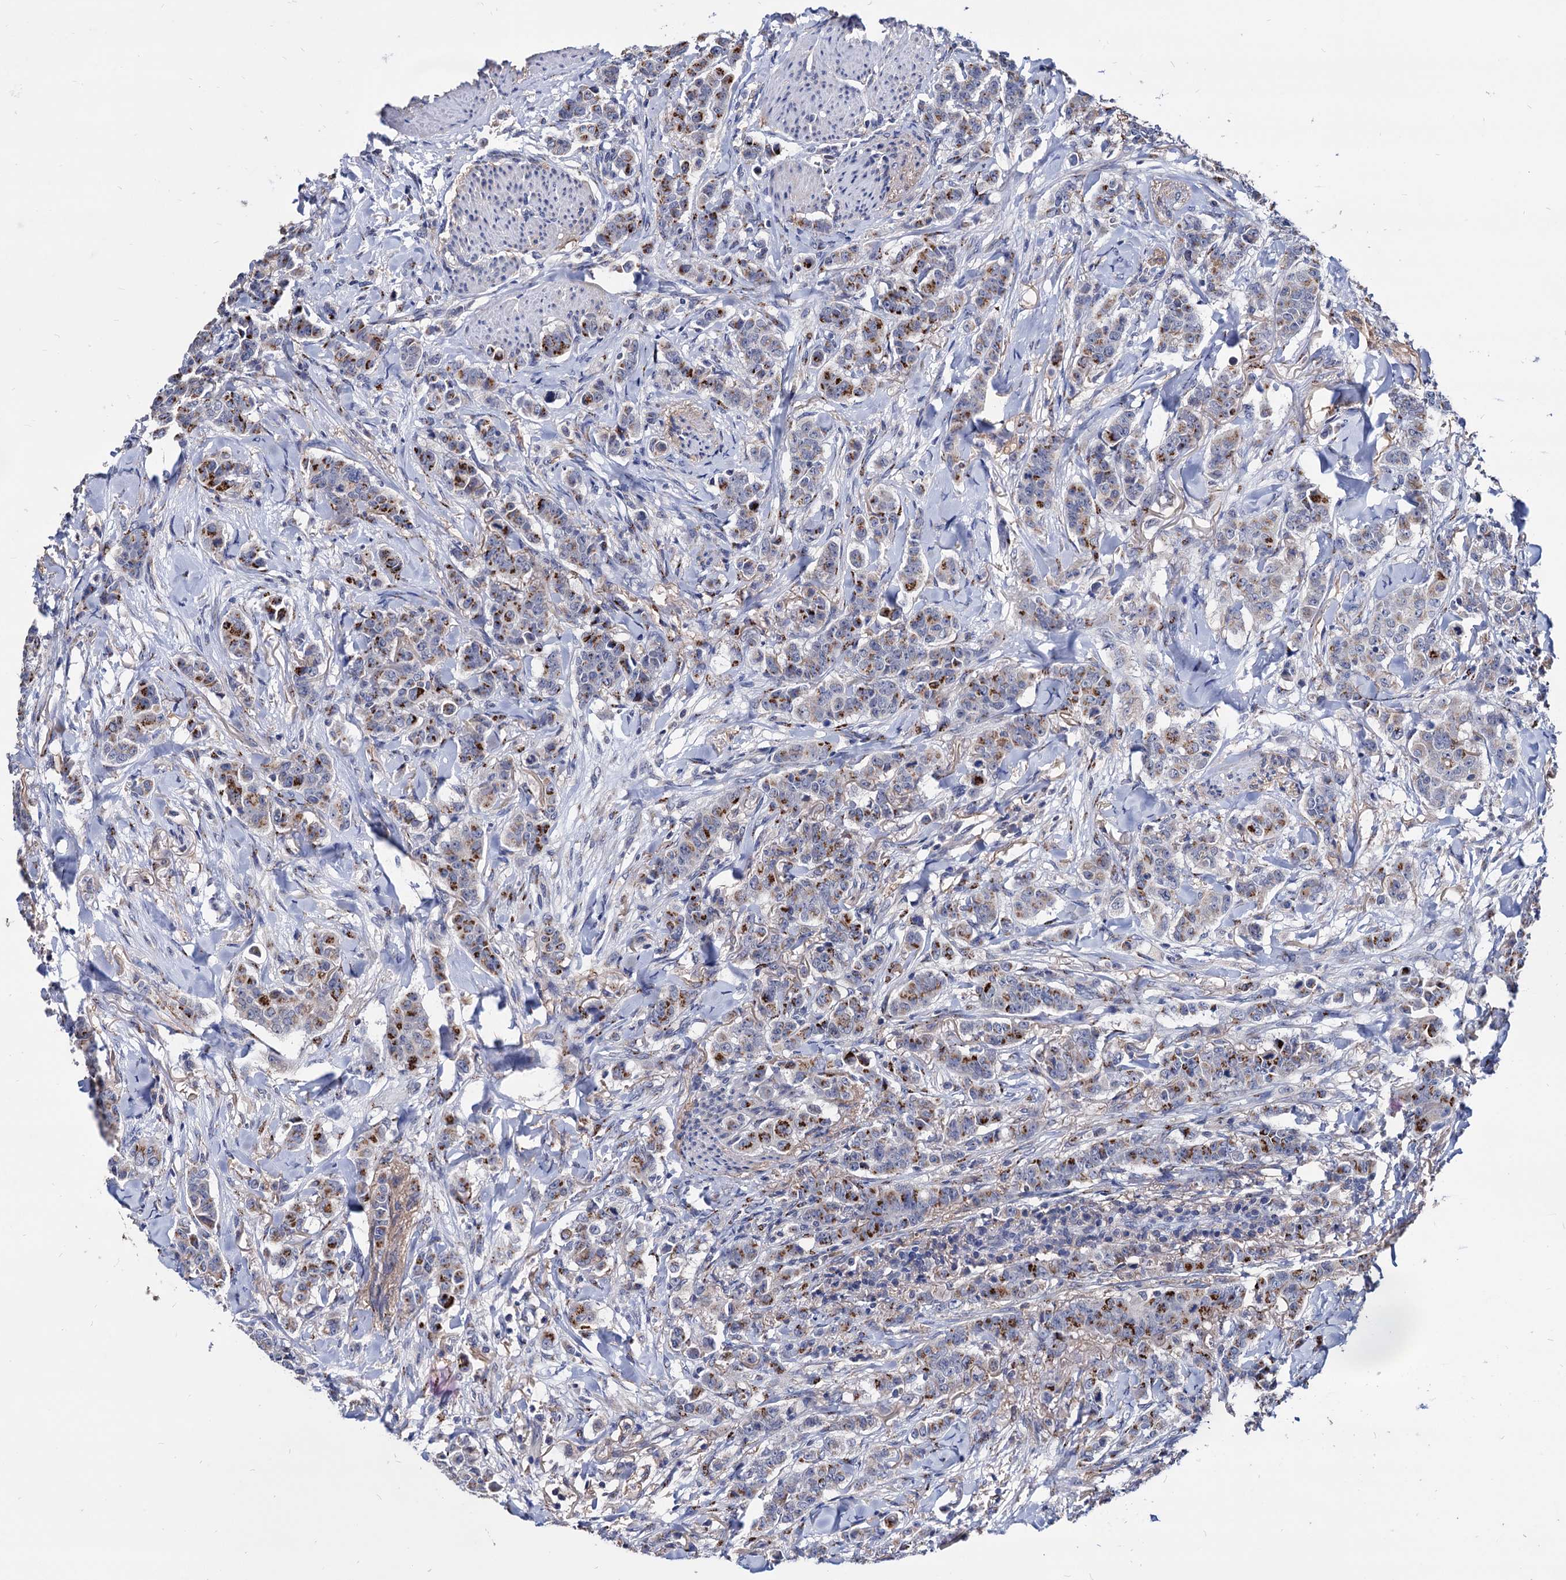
{"staining": {"intensity": "strong", "quantity": "25%-75%", "location": "cytoplasmic/membranous"}, "tissue": "breast cancer", "cell_type": "Tumor cells", "image_type": "cancer", "snomed": [{"axis": "morphology", "description": "Duct carcinoma"}, {"axis": "topography", "description": "Breast"}], "caption": "An immunohistochemistry (IHC) micrograph of neoplastic tissue is shown. Protein staining in brown shows strong cytoplasmic/membranous positivity in breast intraductal carcinoma within tumor cells. Nuclei are stained in blue.", "gene": "ESD", "patient": {"sex": "female", "age": 40}}